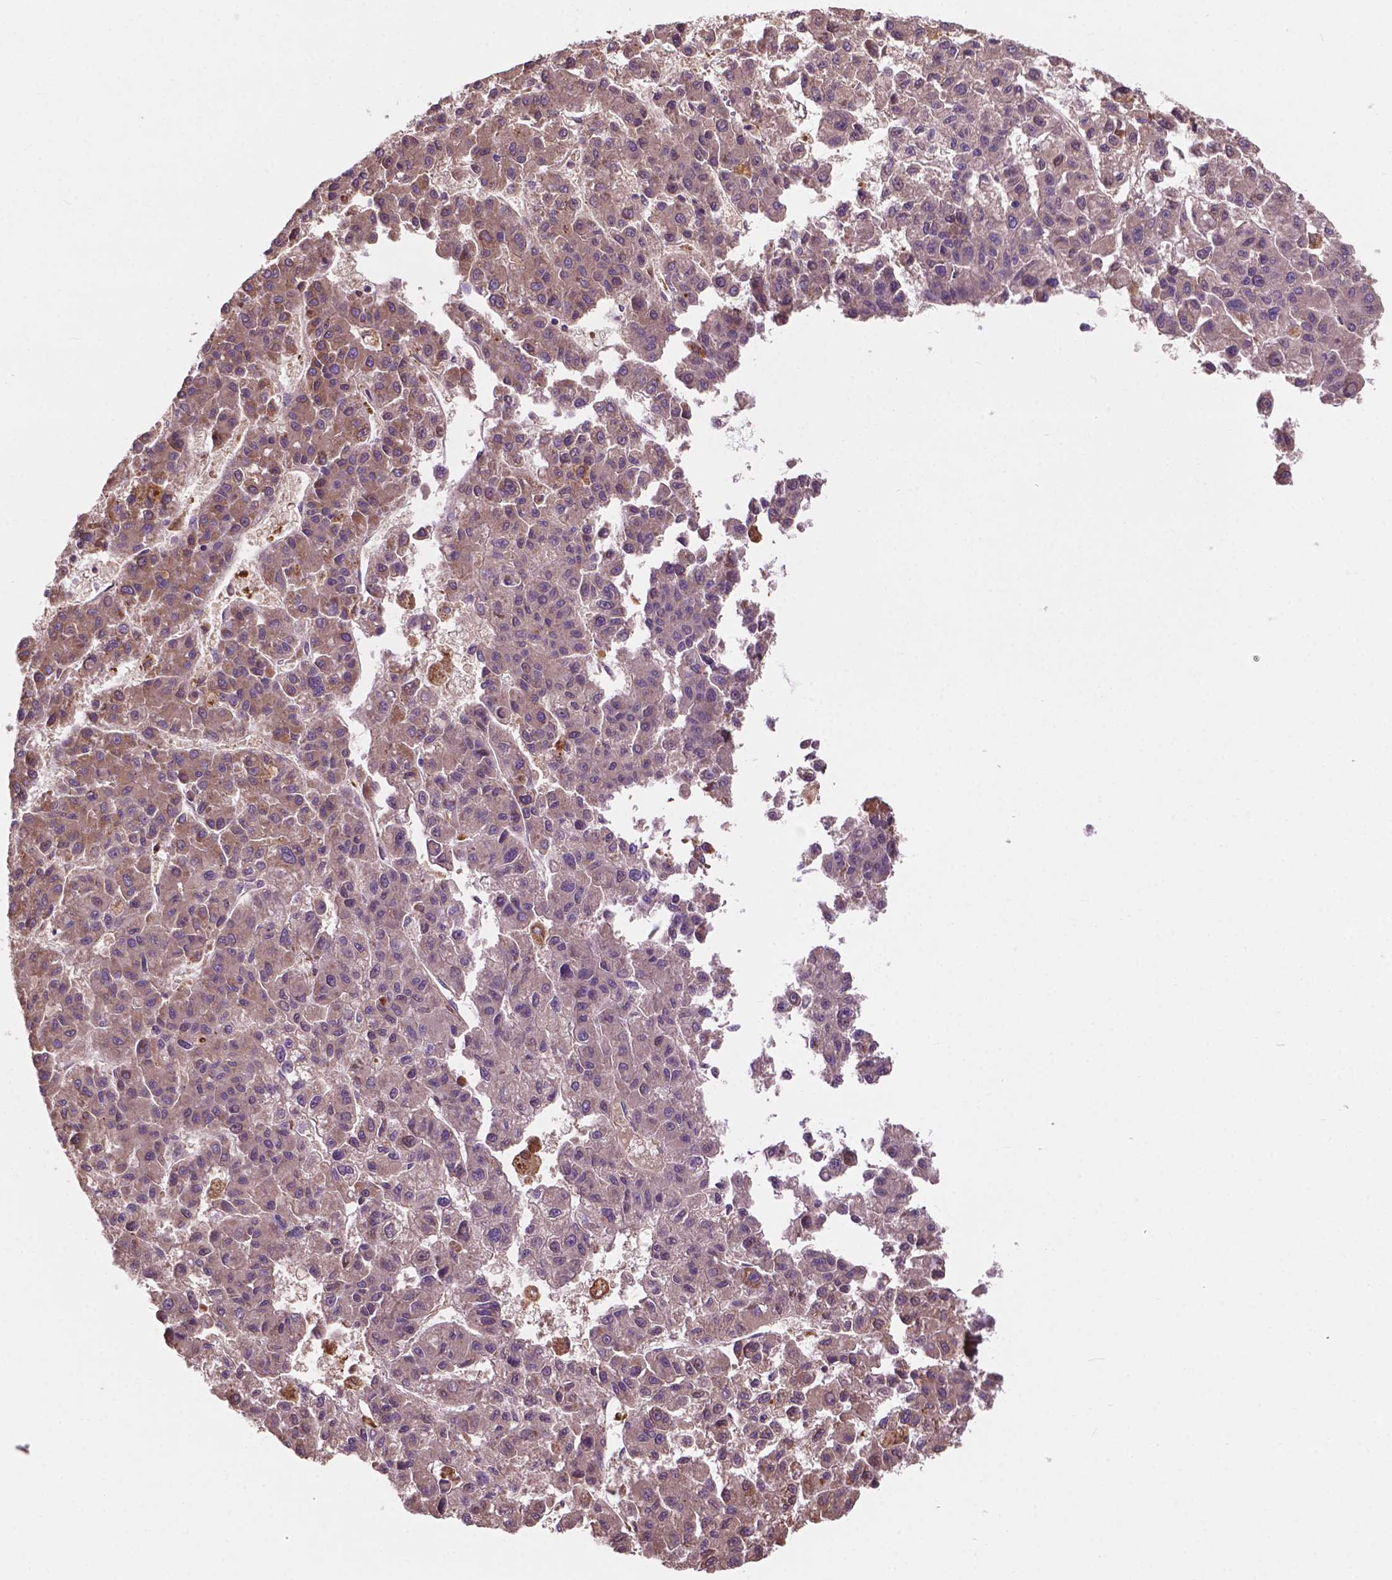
{"staining": {"intensity": "weak", "quantity": ">75%", "location": "cytoplasmic/membranous"}, "tissue": "liver cancer", "cell_type": "Tumor cells", "image_type": "cancer", "snomed": [{"axis": "morphology", "description": "Carcinoma, Hepatocellular, NOS"}, {"axis": "topography", "description": "Liver"}], "caption": "Liver cancer stained with a protein marker reveals weak staining in tumor cells.", "gene": "GJA9", "patient": {"sex": "male", "age": 70}}